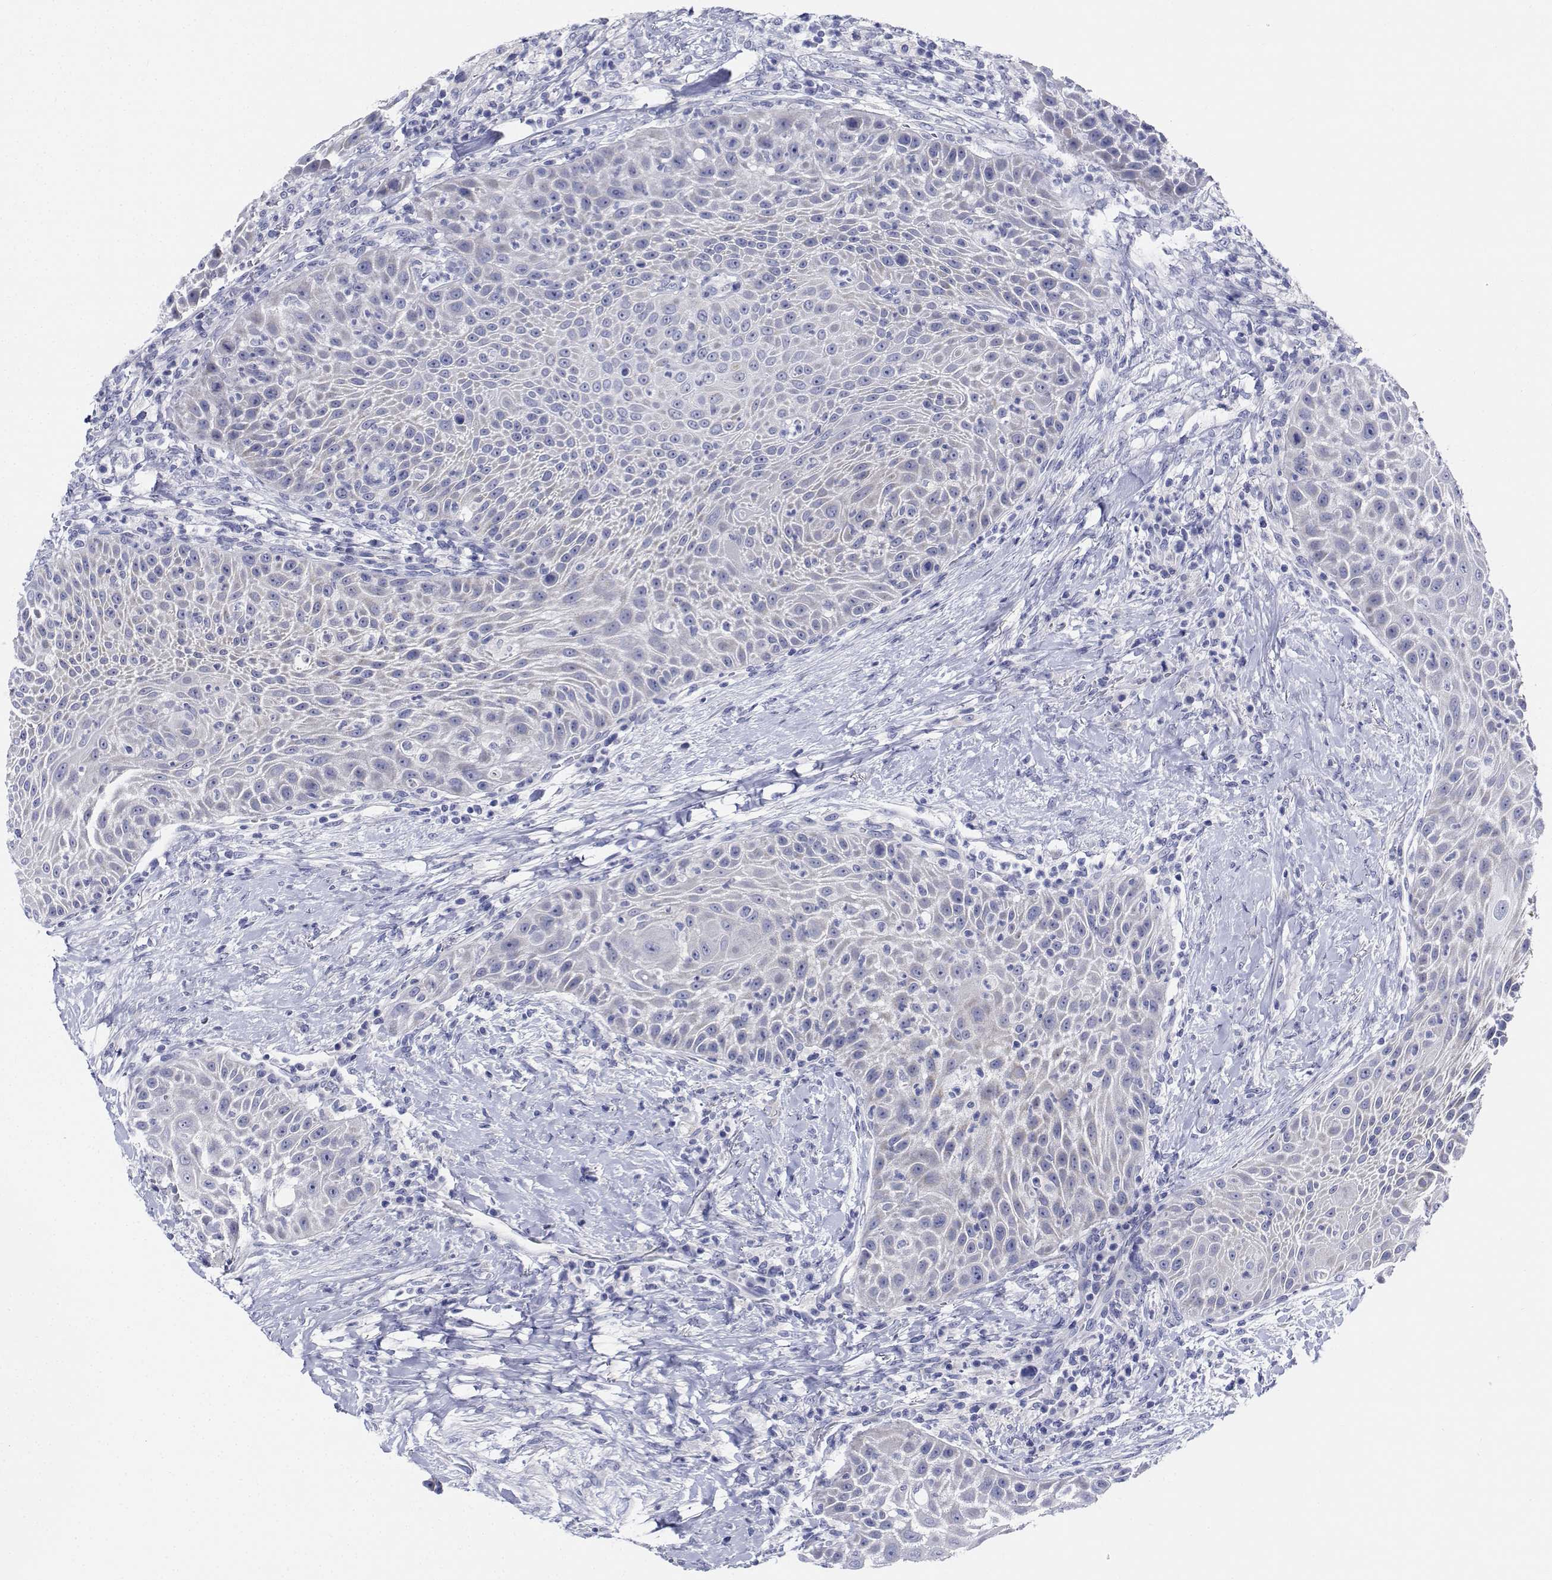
{"staining": {"intensity": "negative", "quantity": "none", "location": "none"}, "tissue": "head and neck cancer", "cell_type": "Tumor cells", "image_type": "cancer", "snomed": [{"axis": "morphology", "description": "Squamous cell carcinoma, NOS"}, {"axis": "topography", "description": "Head-Neck"}], "caption": "Immunohistochemical staining of human head and neck cancer exhibits no significant expression in tumor cells. The staining is performed using DAB brown chromogen with nuclei counter-stained in using hematoxylin.", "gene": "CDHR3", "patient": {"sex": "male", "age": 69}}